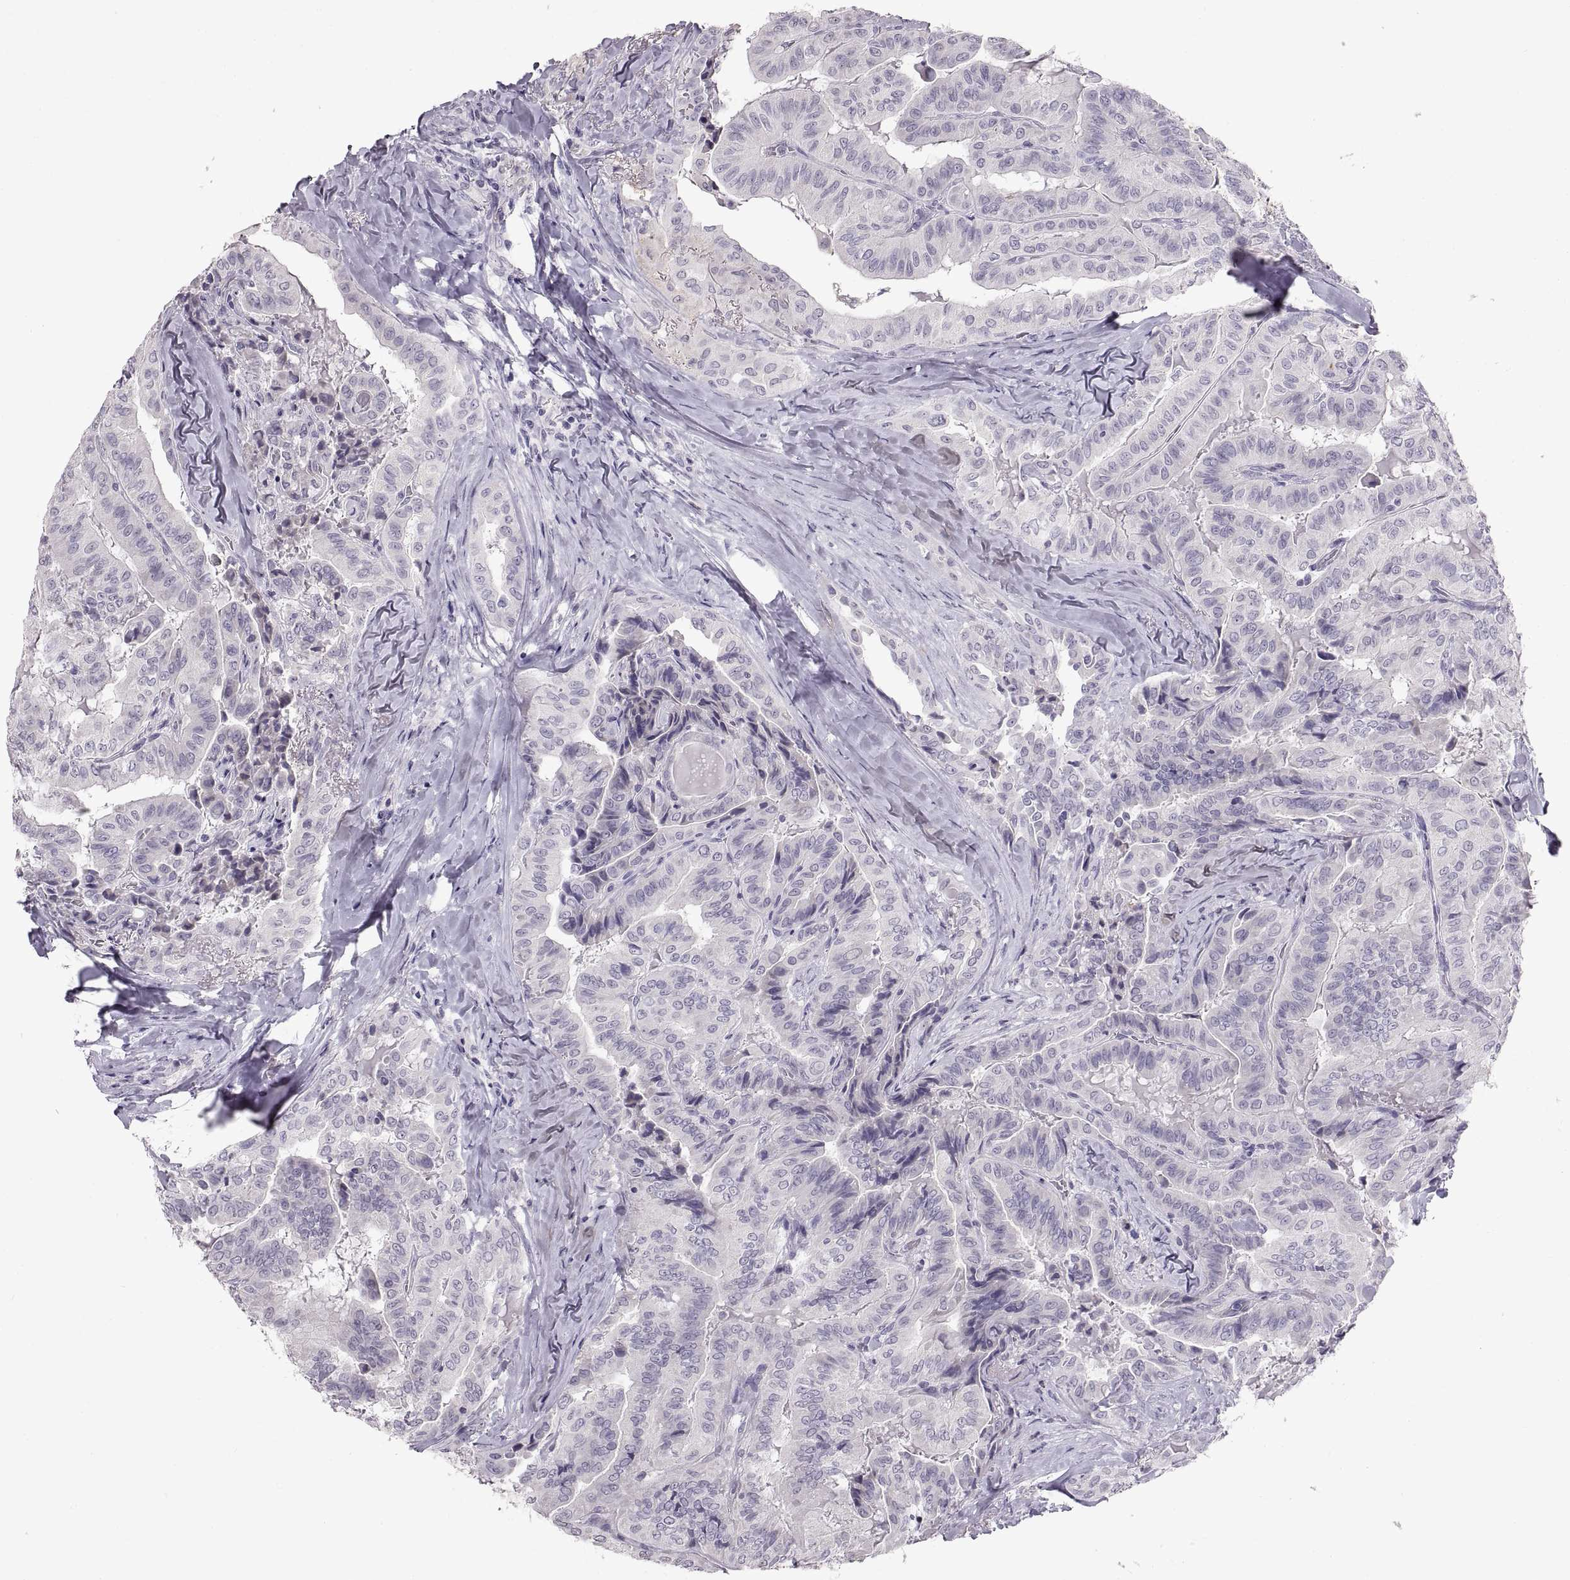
{"staining": {"intensity": "negative", "quantity": "none", "location": "none"}, "tissue": "thyroid cancer", "cell_type": "Tumor cells", "image_type": "cancer", "snomed": [{"axis": "morphology", "description": "Papillary adenocarcinoma, NOS"}, {"axis": "topography", "description": "Thyroid gland"}], "caption": "Protein analysis of thyroid papillary adenocarcinoma shows no significant expression in tumor cells. Brightfield microscopy of immunohistochemistry (IHC) stained with DAB (brown) and hematoxylin (blue), captured at high magnification.", "gene": "SPACDR", "patient": {"sex": "female", "age": 68}}